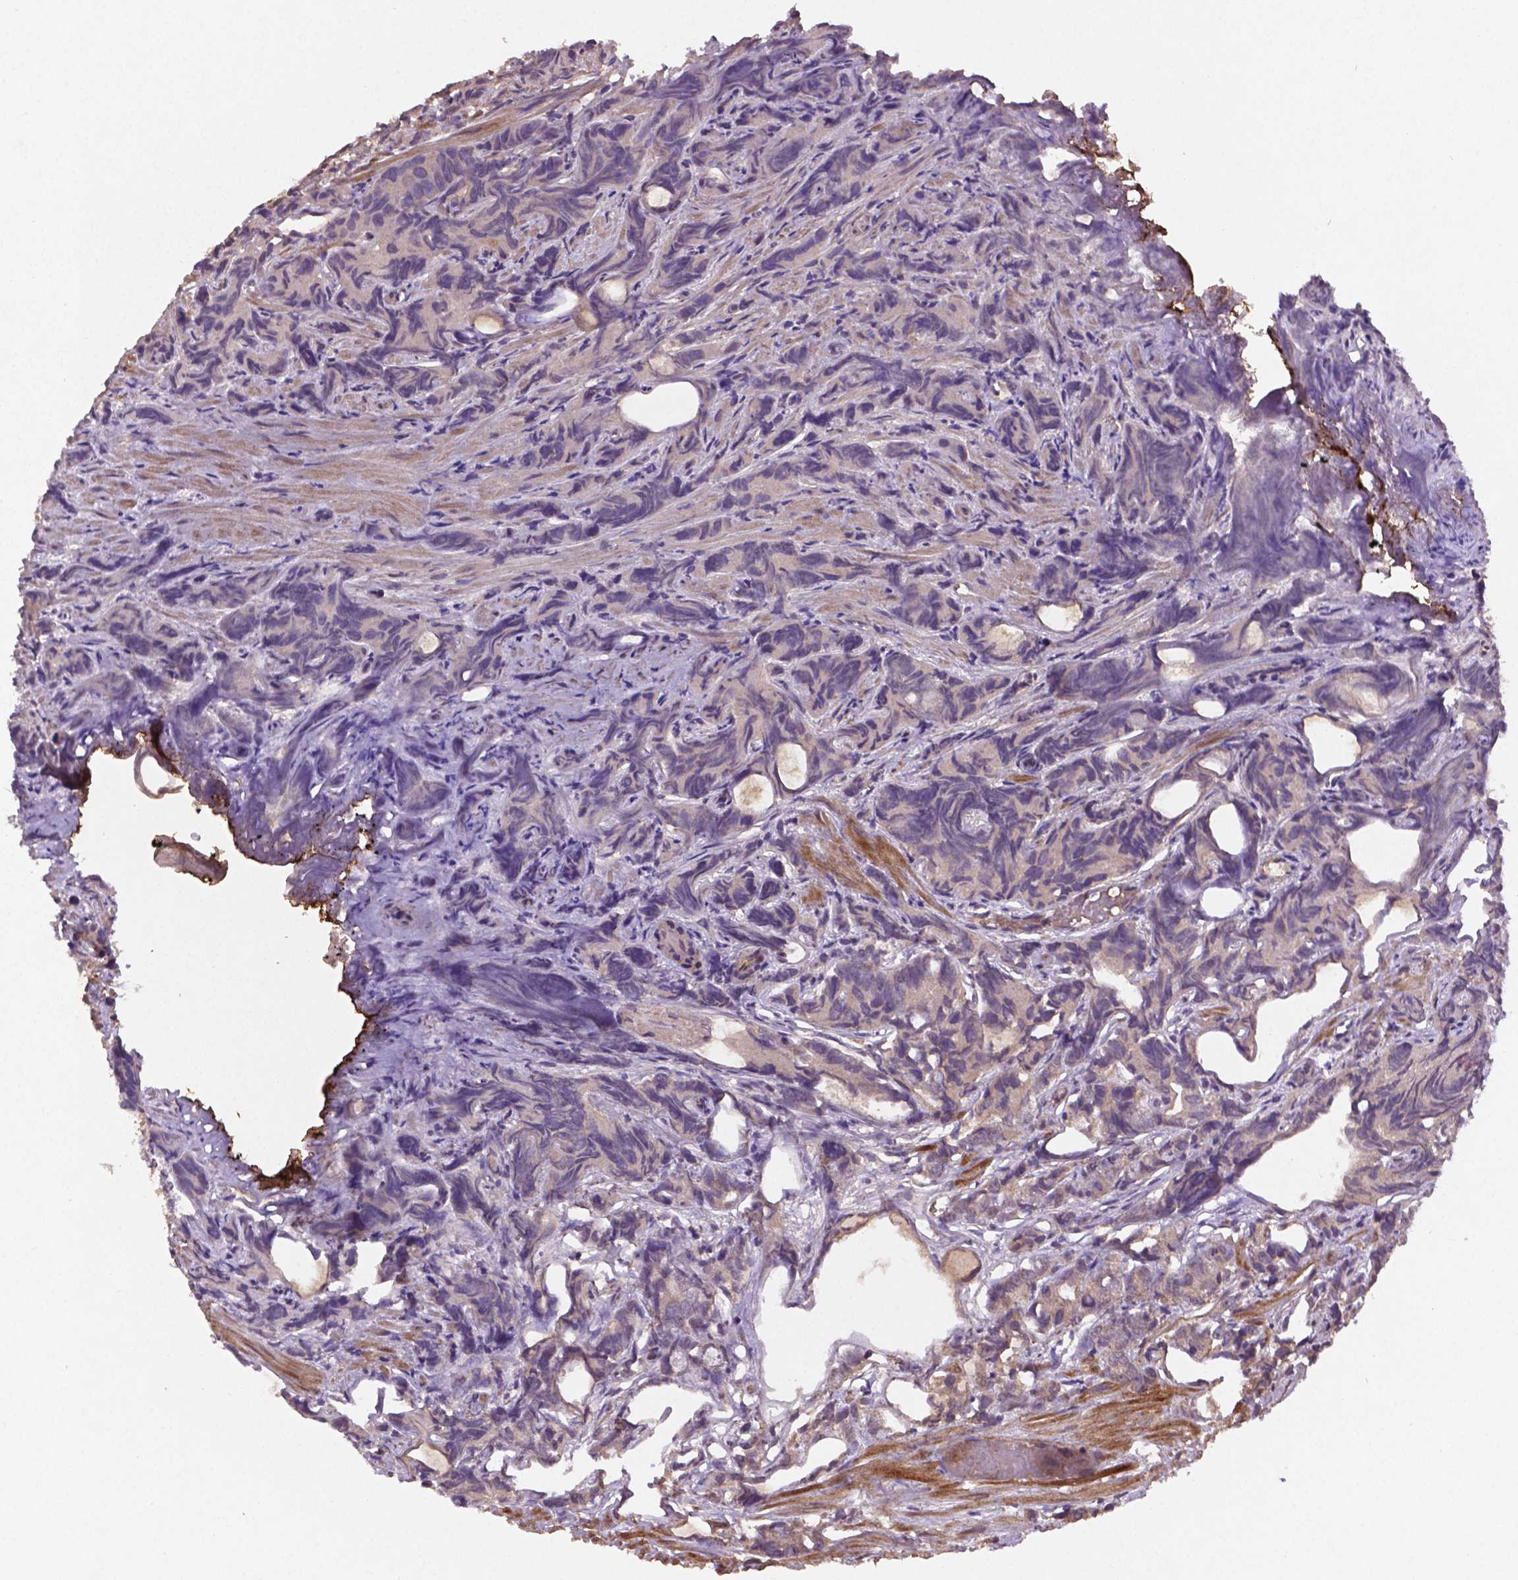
{"staining": {"intensity": "weak", "quantity": "25%-75%", "location": "cytoplasmic/membranous"}, "tissue": "prostate cancer", "cell_type": "Tumor cells", "image_type": "cancer", "snomed": [{"axis": "morphology", "description": "Adenocarcinoma, High grade"}, {"axis": "topography", "description": "Prostate"}], "caption": "High-power microscopy captured an immunohistochemistry (IHC) micrograph of prostate cancer (high-grade adenocarcinoma), revealing weak cytoplasmic/membranous staining in about 25%-75% of tumor cells. The protein is stained brown, and the nuclei are stained in blue (DAB (3,3'-diaminobenzidine) IHC with brightfield microscopy, high magnification).", "gene": "NIPAL2", "patient": {"sex": "male", "age": 90}}